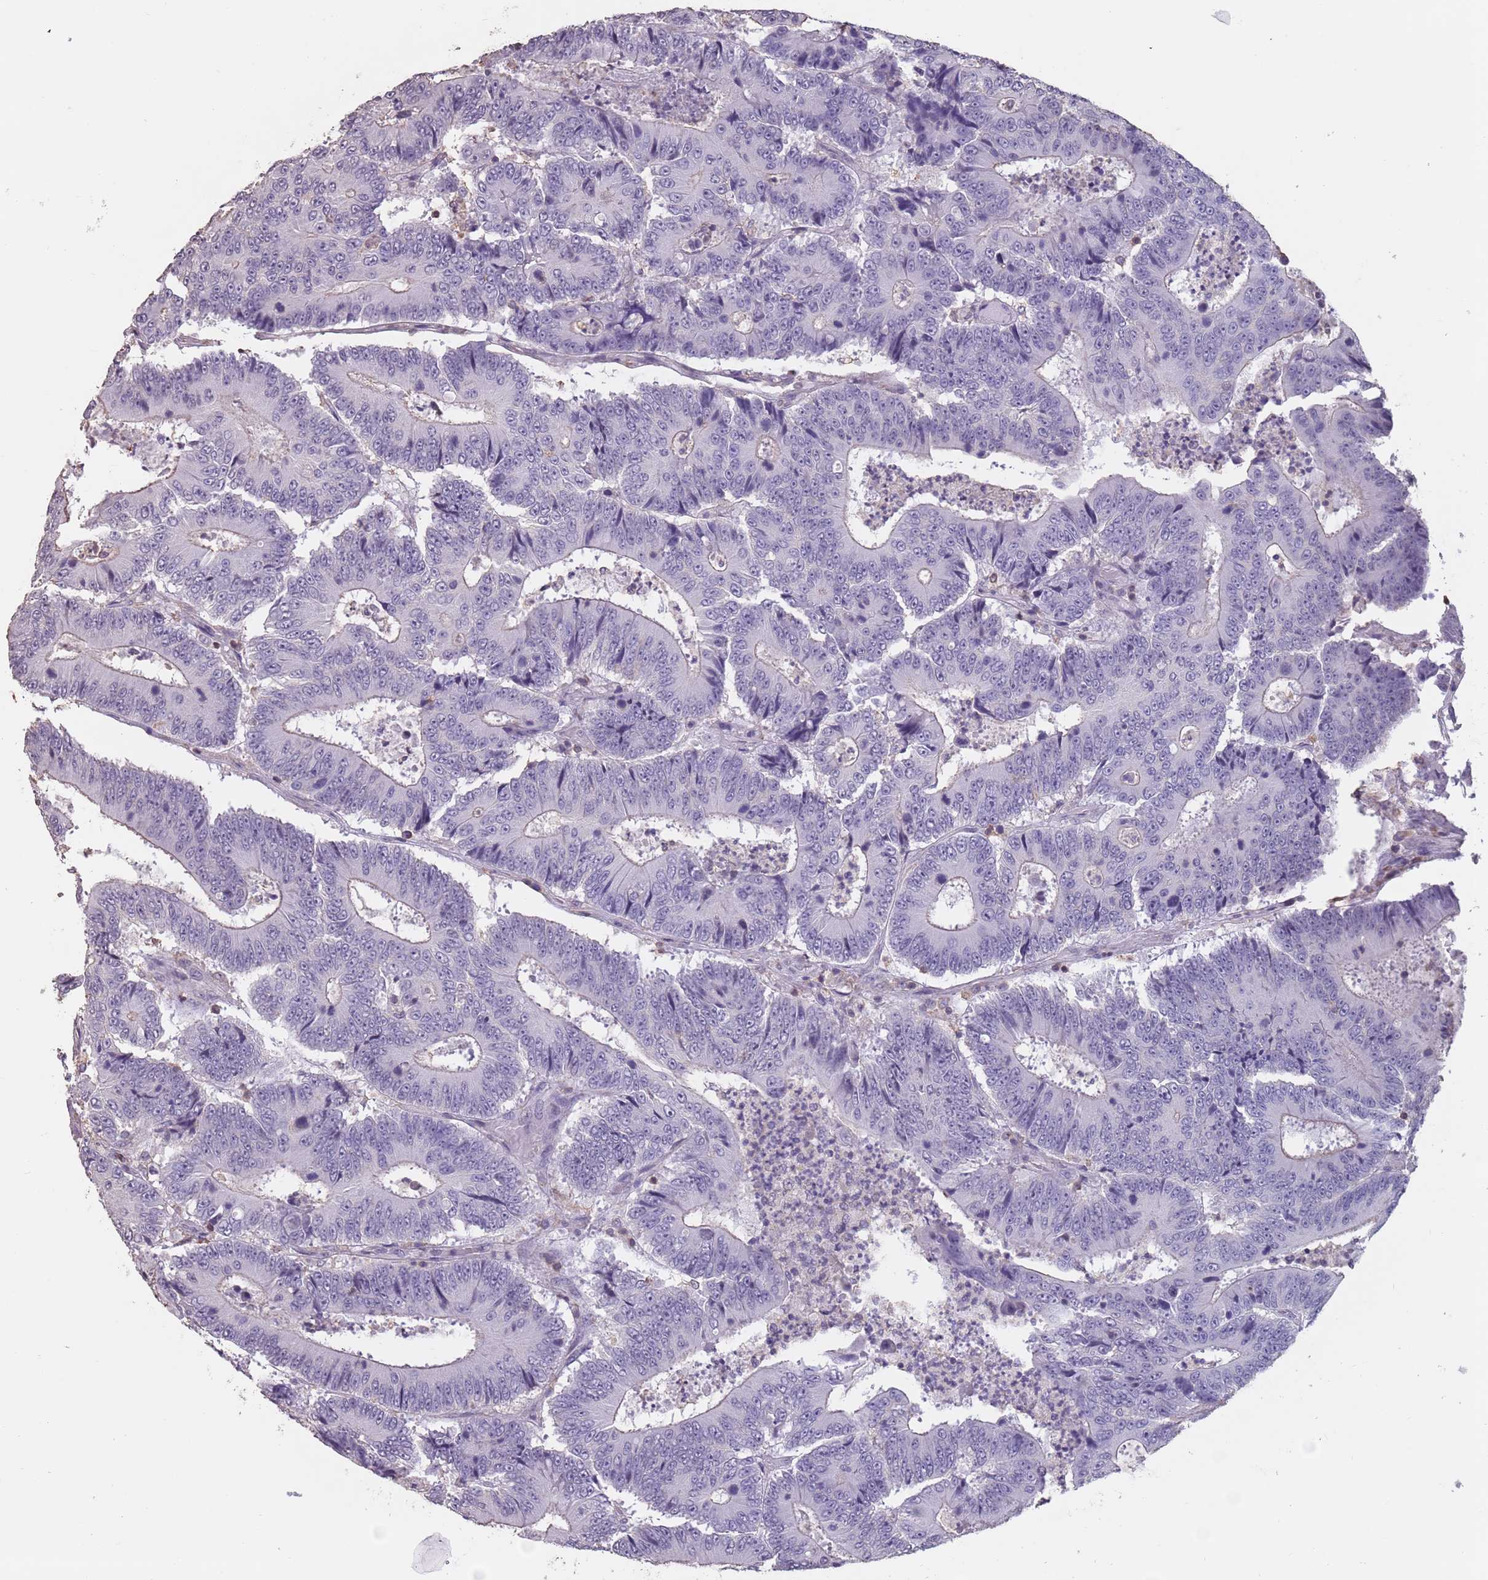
{"staining": {"intensity": "negative", "quantity": "none", "location": "none"}, "tissue": "colorectal cancer", "cell_type": "Tumor cells", "image_type": "cancer", "snomed": [{"axis": "morphology", "description": "Adenocarcinoma, NOS"}, {"axis": "topography", "description": "Colon"}], "caption": "This is an immunohistochemistry (IHC) photomicrograph of human colorectal cancer. There is no positivity in tumor cells.", "gene": "SUN5", "patient": {"sex": "male", "age": 83}}